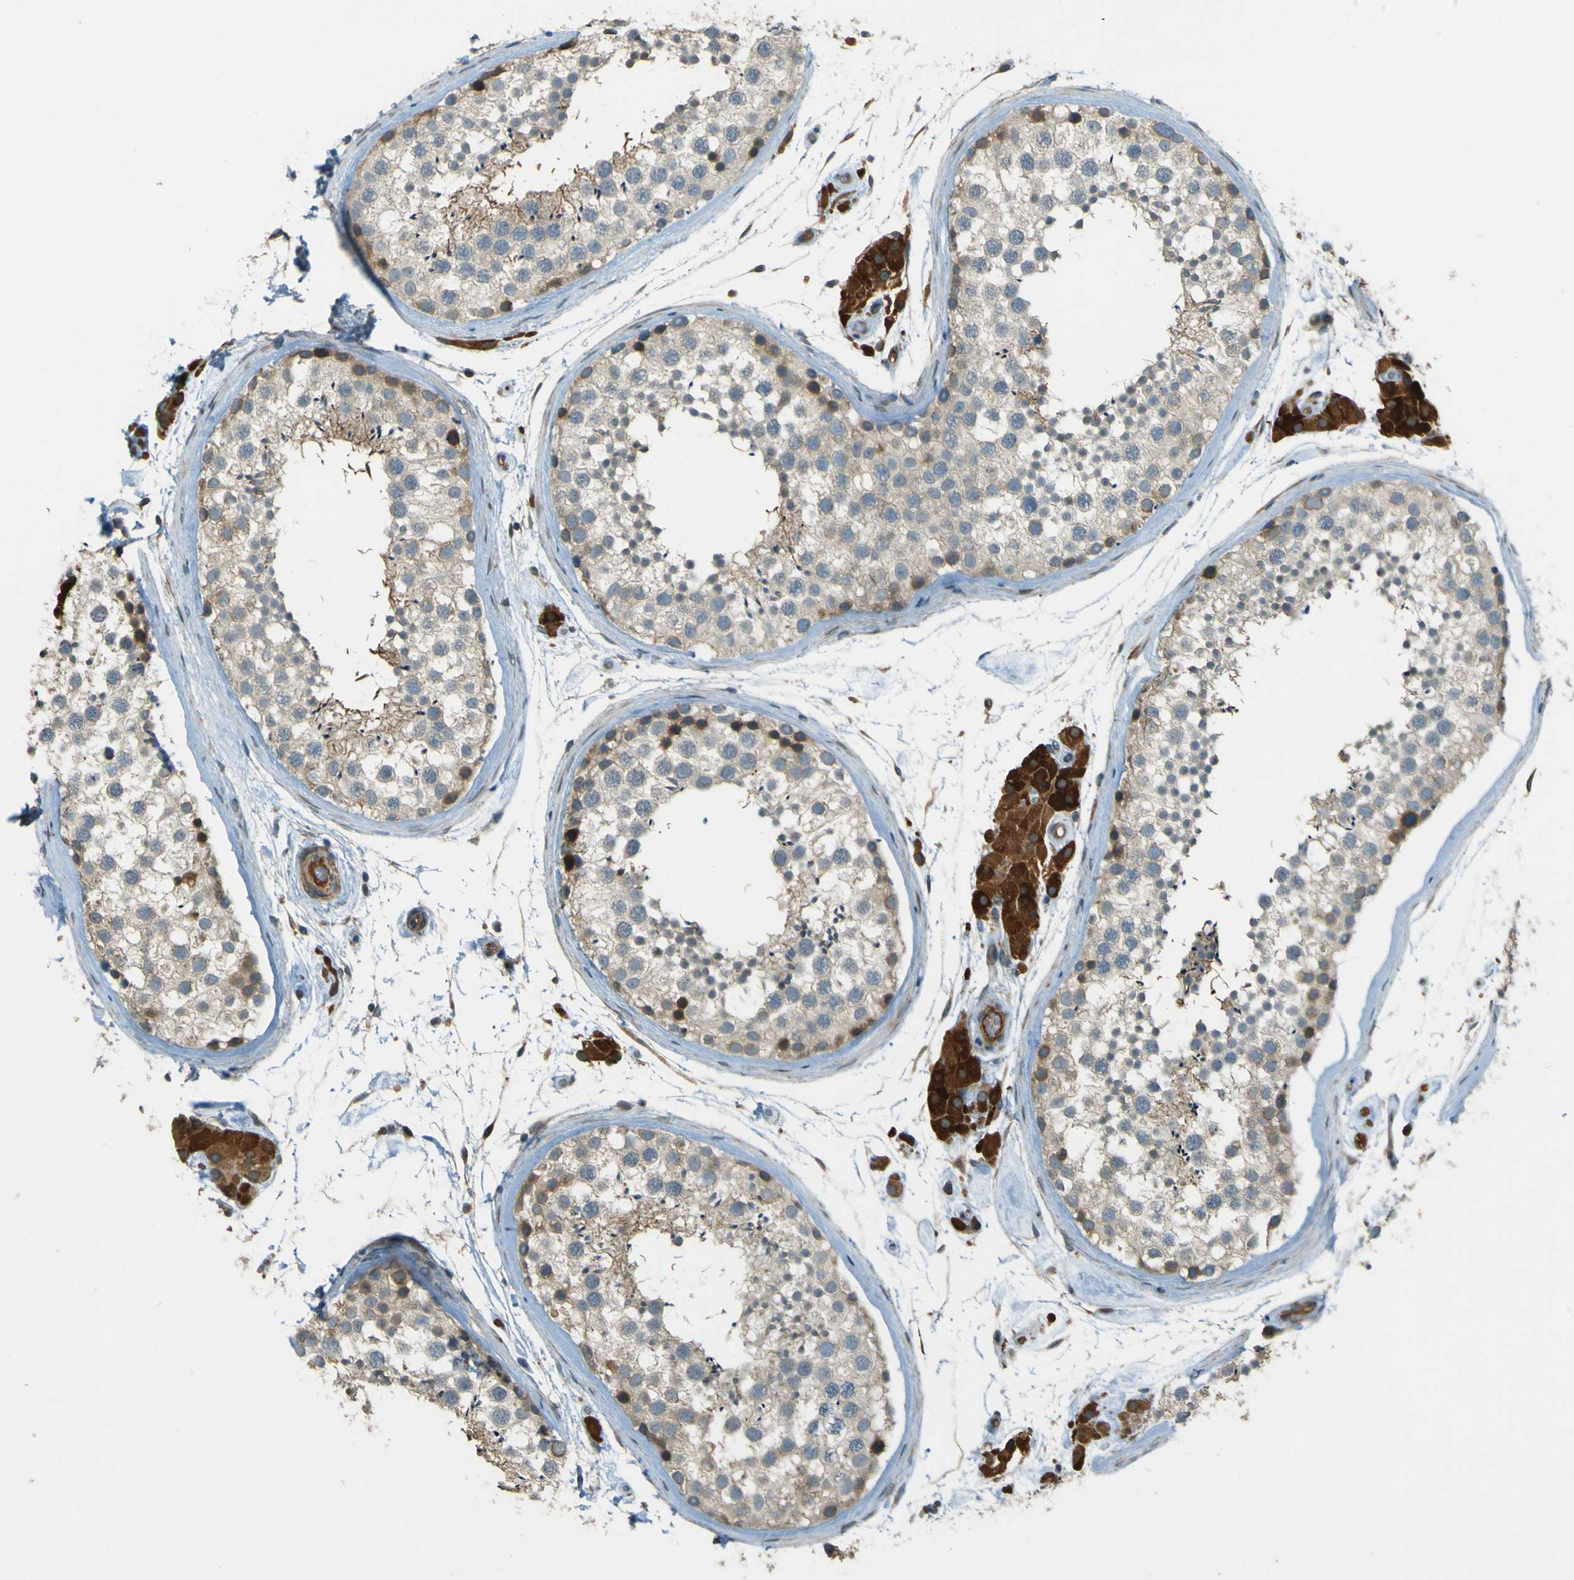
{"staining": {"intensity": "weak", "quantity": "25%-75%", "location": "cytoplasmic/membranous"}, "tissue": "testis", "cell_type": "Cells in seminiferous ducts", "image_type": "normal", "snomed": [{"axis": "morphology", "description": "Normal tissue, NOS"}, {"axis": "topography", "description": "Testis"}], "caption": "DAB immunohistochemical staining of benign human testis displays weak cytoplasmic/membranous protein positivity in about 25%-75% of cells in seminiferous ducts. Using DAB (brown) and hematoxylin (blue) stains, captured at high magnification using brightfield microscopy.", "gene": "LPCAT1", "patient": {"sex": "male", "age": 46}}